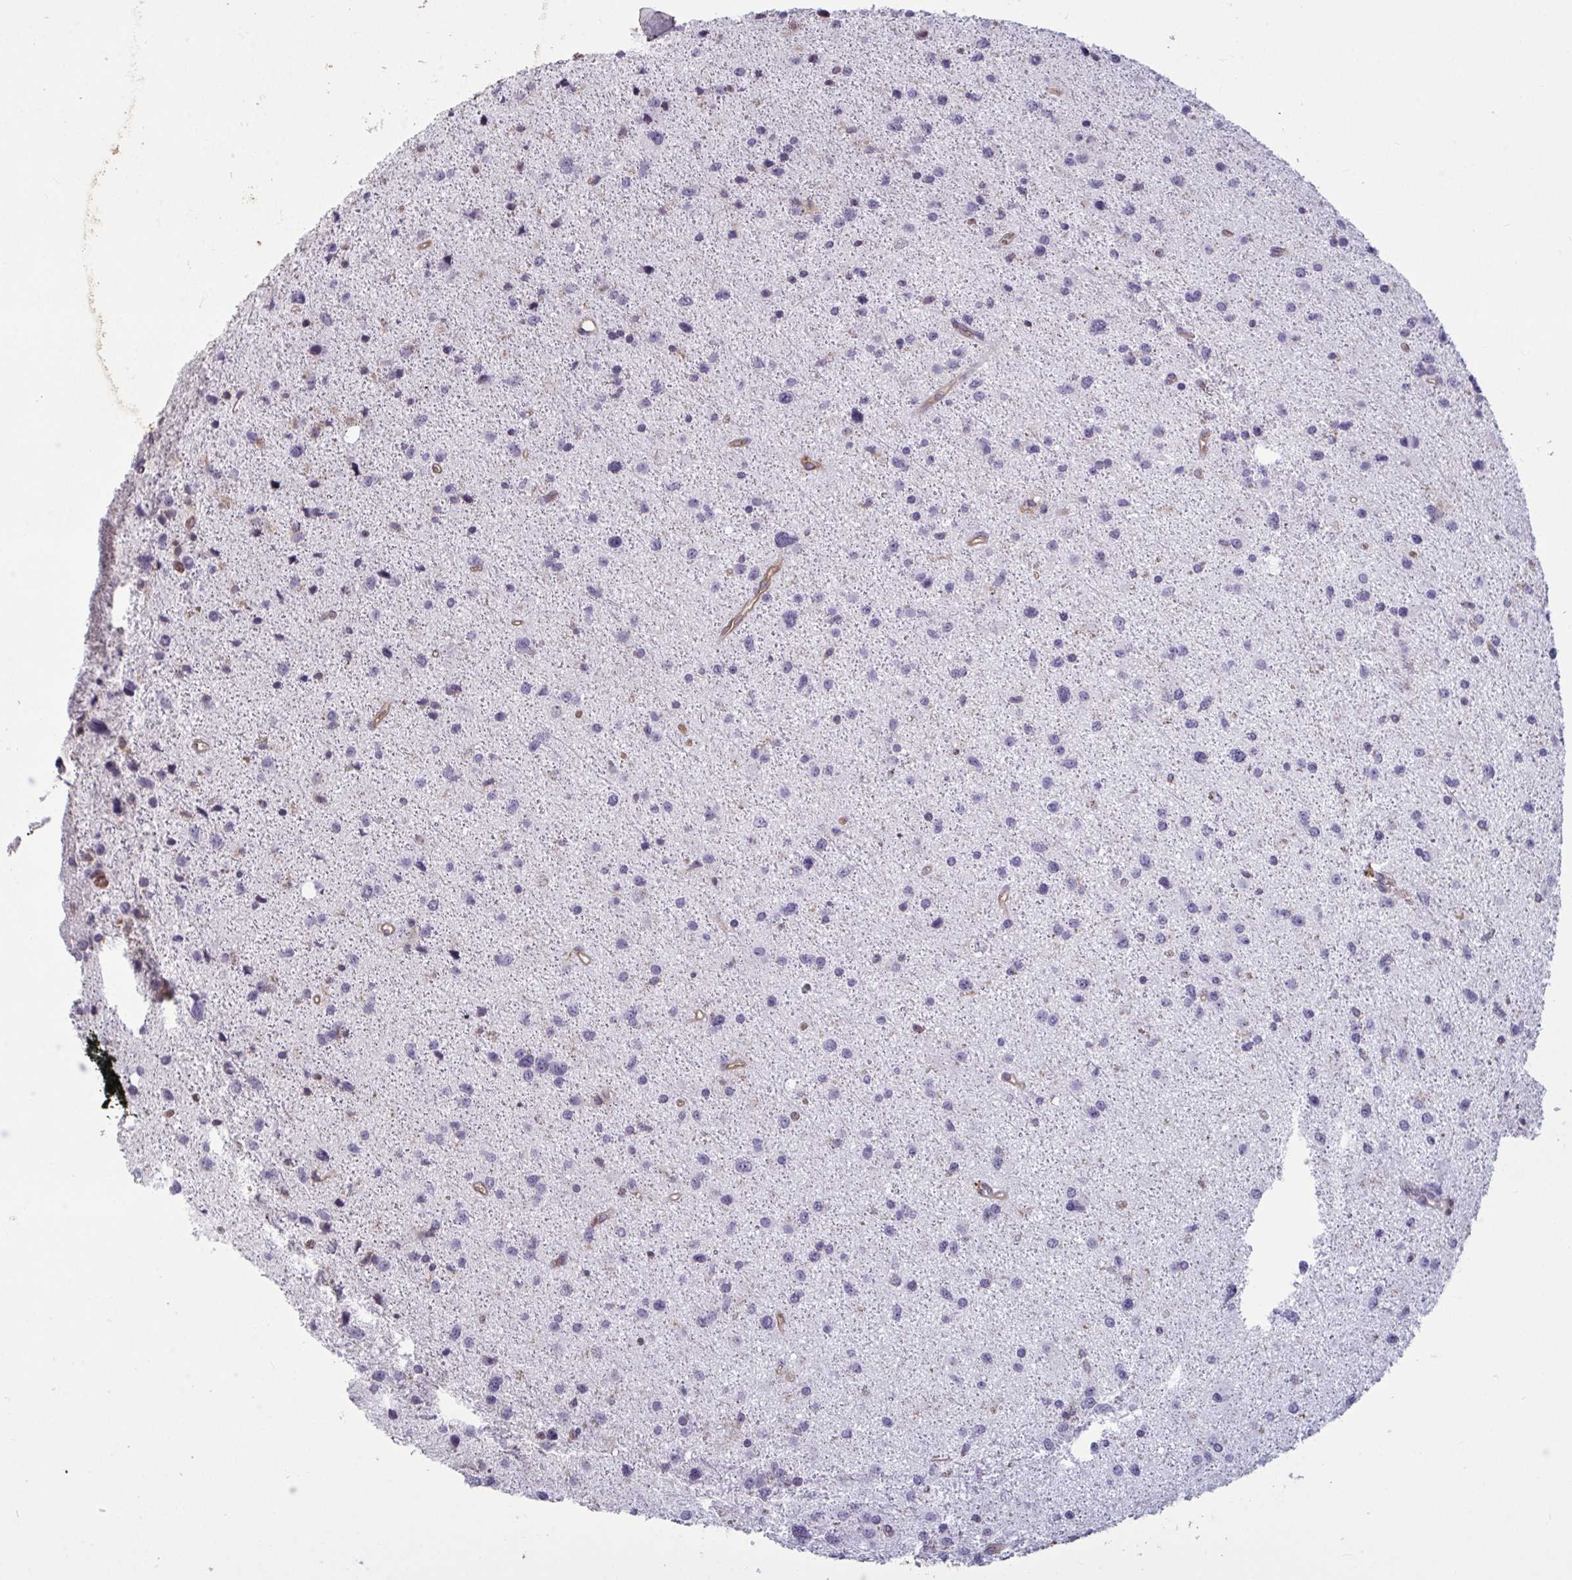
{"staining": {"intensity": "negative", "quantity": "none", "location": "none"}, "tissue": "glioma", "cell_type": "Tumor cells", "image_type": "cancer", "snomed": [{"axis": "morphology", "description": "Glioma, malignant, Low grade"}, {"axis": "topography", "description": "Brain"}], "caption": "Malignant glioma (low-grade) stained for a protein using IHC displays no positivity tumor cells.", "gene": "TBC1D4", "patient": {"sex": "female", "age": 55}}